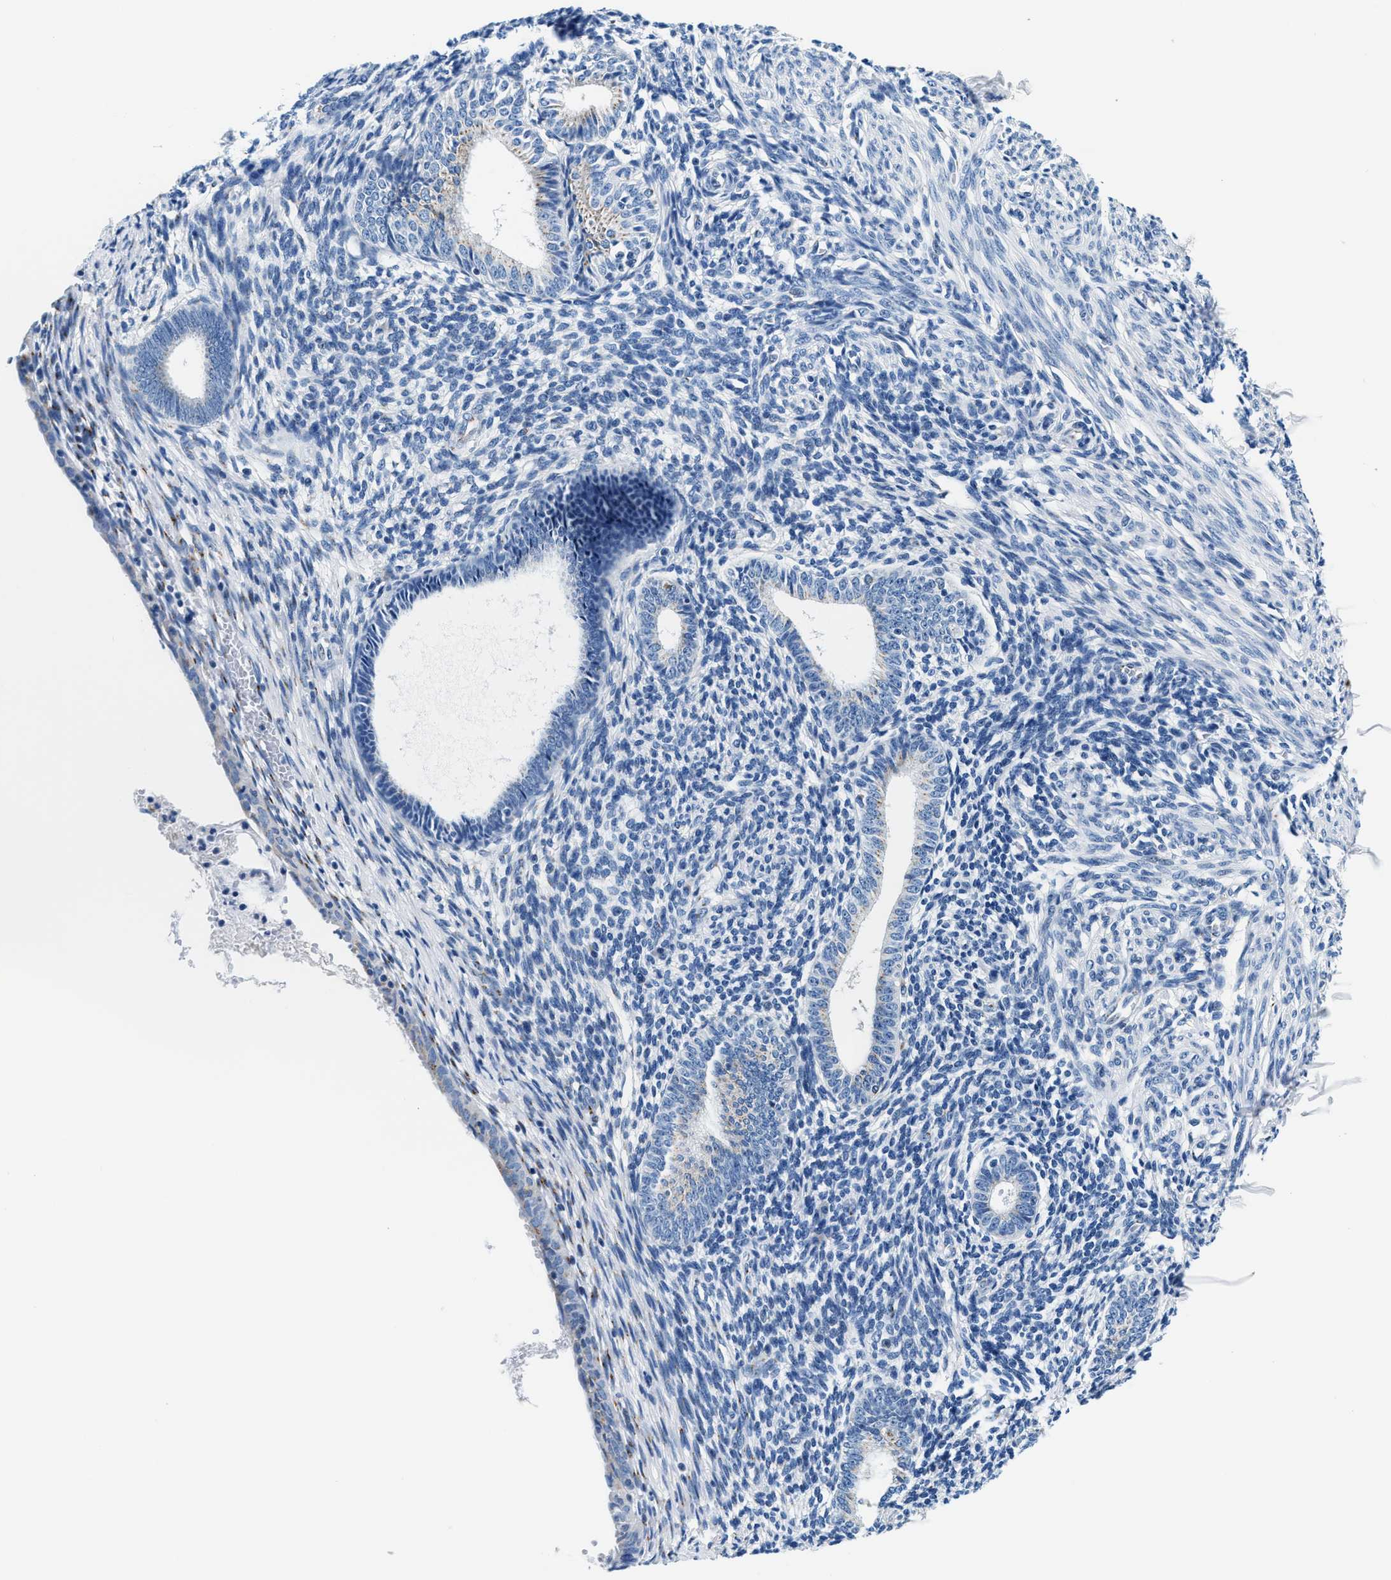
{"staining": {"intensity": "negative", "quantity": "none", "location": "none"}, "tissue": "endometrium", "cell_type": "Cells in endometrial stroma", "image_type": "normal", "snomed": [{"axis": "morphology", "description": "Normal tissue, NOS"}, {"axis": "morphology", "description": "Adenocarcinoma, NOS"}, {"axis": "topography", "description": "Endometrium"}], "caption": "High magnification brightfield microscopy of unremarkable endometrium stained with DAB (brown) and counterstained with hematoxylin (blue): cells in endometrial stroma show no significant staining.", "gene": "VPS53", "patient": {"sex": "female", "age": 57}}